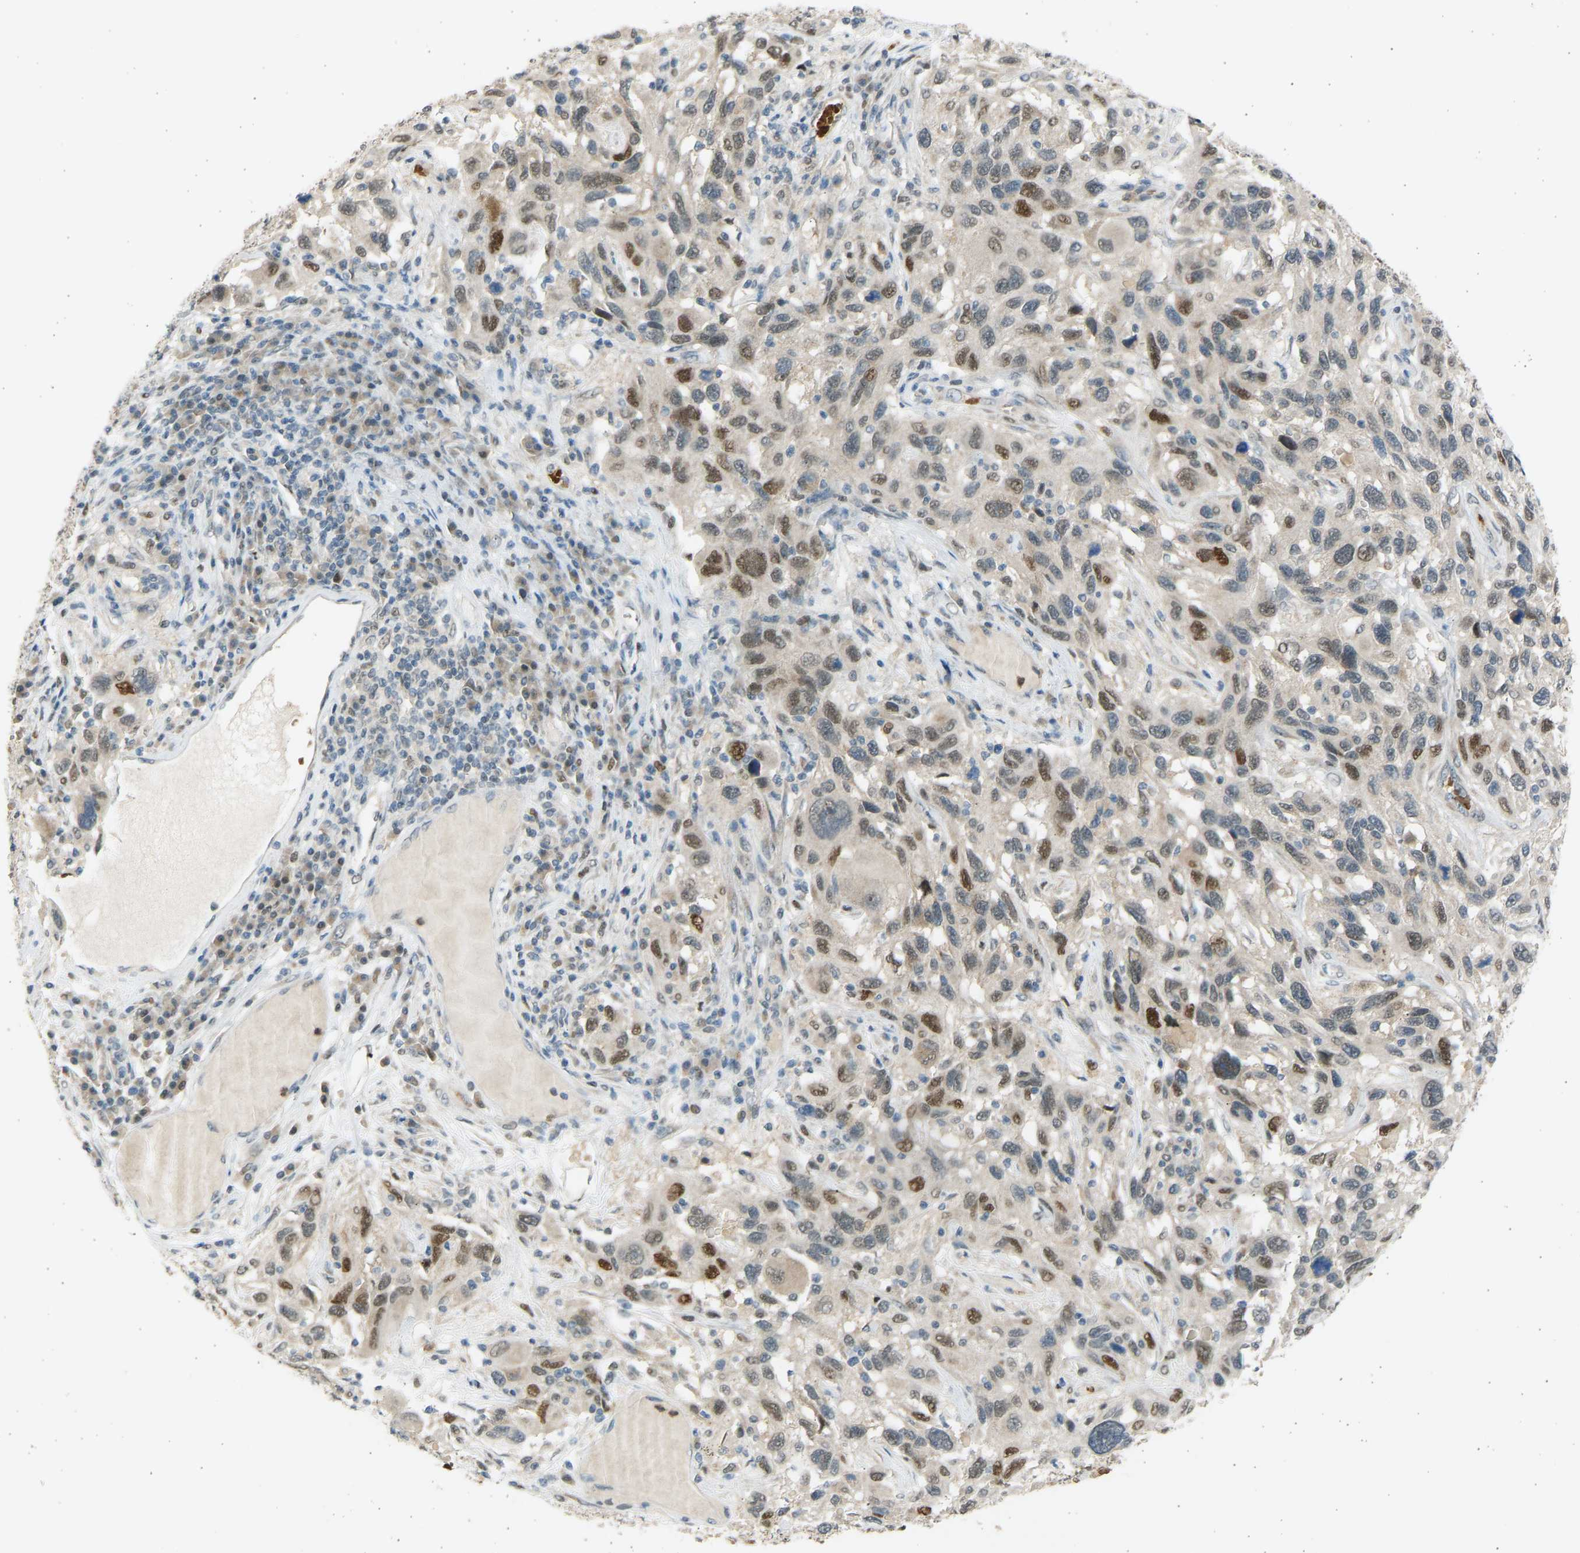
{"staining": {"intensity": "strong", "quantity": "25%-75%", "location": "nuclear"}, "tissue": "melanoma", "cell_type": "Tumor cells", "image_type": "cancer", "snomed": [{"axis": "morphology", "description": "Malignant melanoma, NOS"}, {"axis": "topography", "description": "Skin"}], "caption": "There is high levels of strong nuclear positivity in tumor cells of malignant melanoma, as demonstrated by immunohistochemical staining (brown color).", "gene": "BIRC2", "patient": {"sex": "male", "age": 53}}